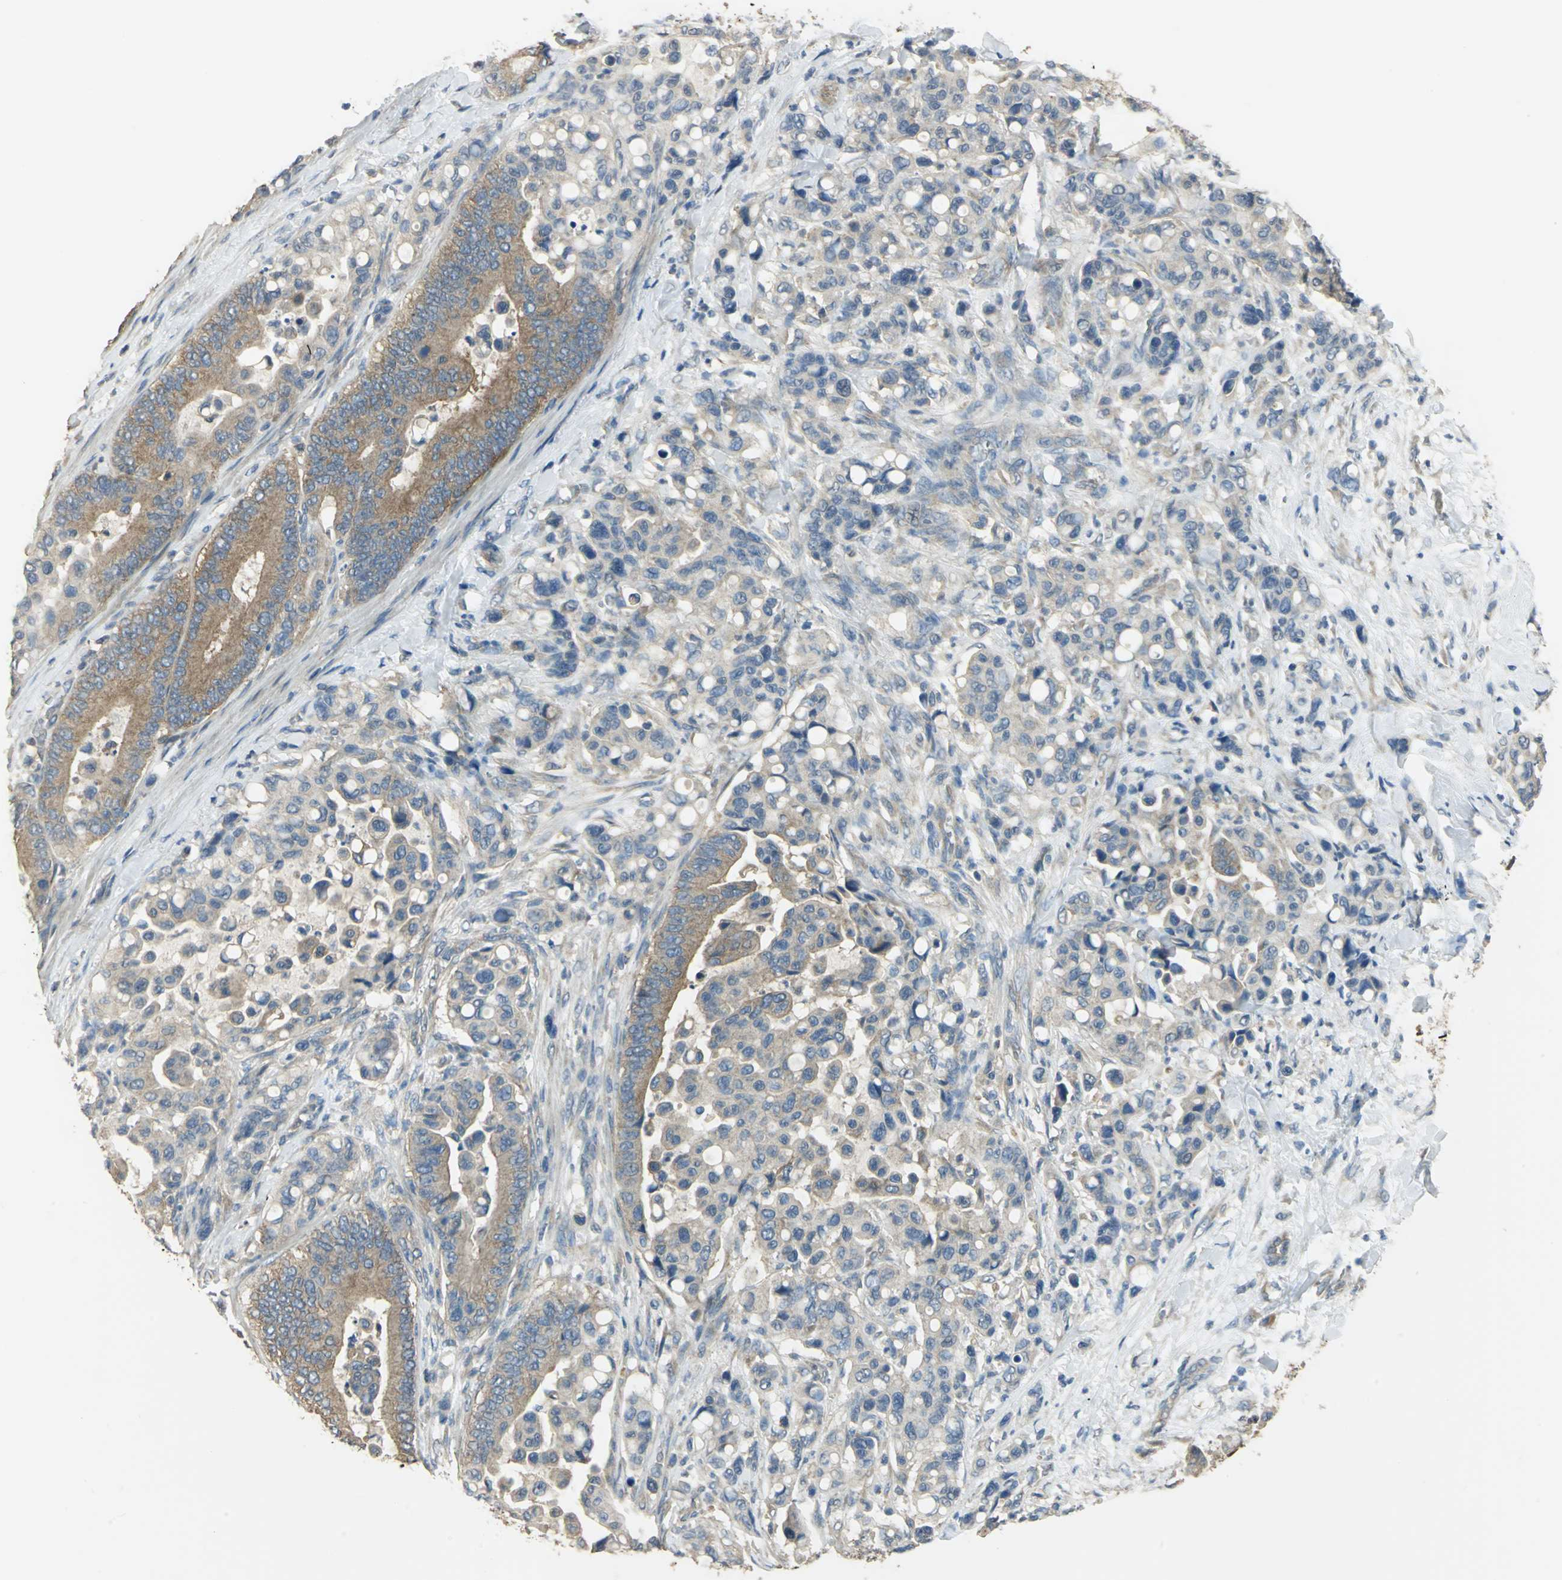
{"staining": {"intensity": "strong", "quantity": ">75%", "location": "cytoplasmic/membranous"}, "tissue": "colorectal cancer", "cell_type": "Tumor cells", "image_type": "cancer", "snomed": [{"axis": "morphology", "description": "Normal tissue, NOS"}, {"axis": "morphology", "description": "Adenocarcinoma, NOS"}, {"axis": "topography", "description": "Colon"}], "caption": "Colorectal cancer (adenocarcinoma) stained for a protein (brown) exhibits strong cytoplasmic/membranous positive expression in approximately >75% of tumor cells.", "gene": "SHC2", "patient": {"sex": "male", "age": 82}}